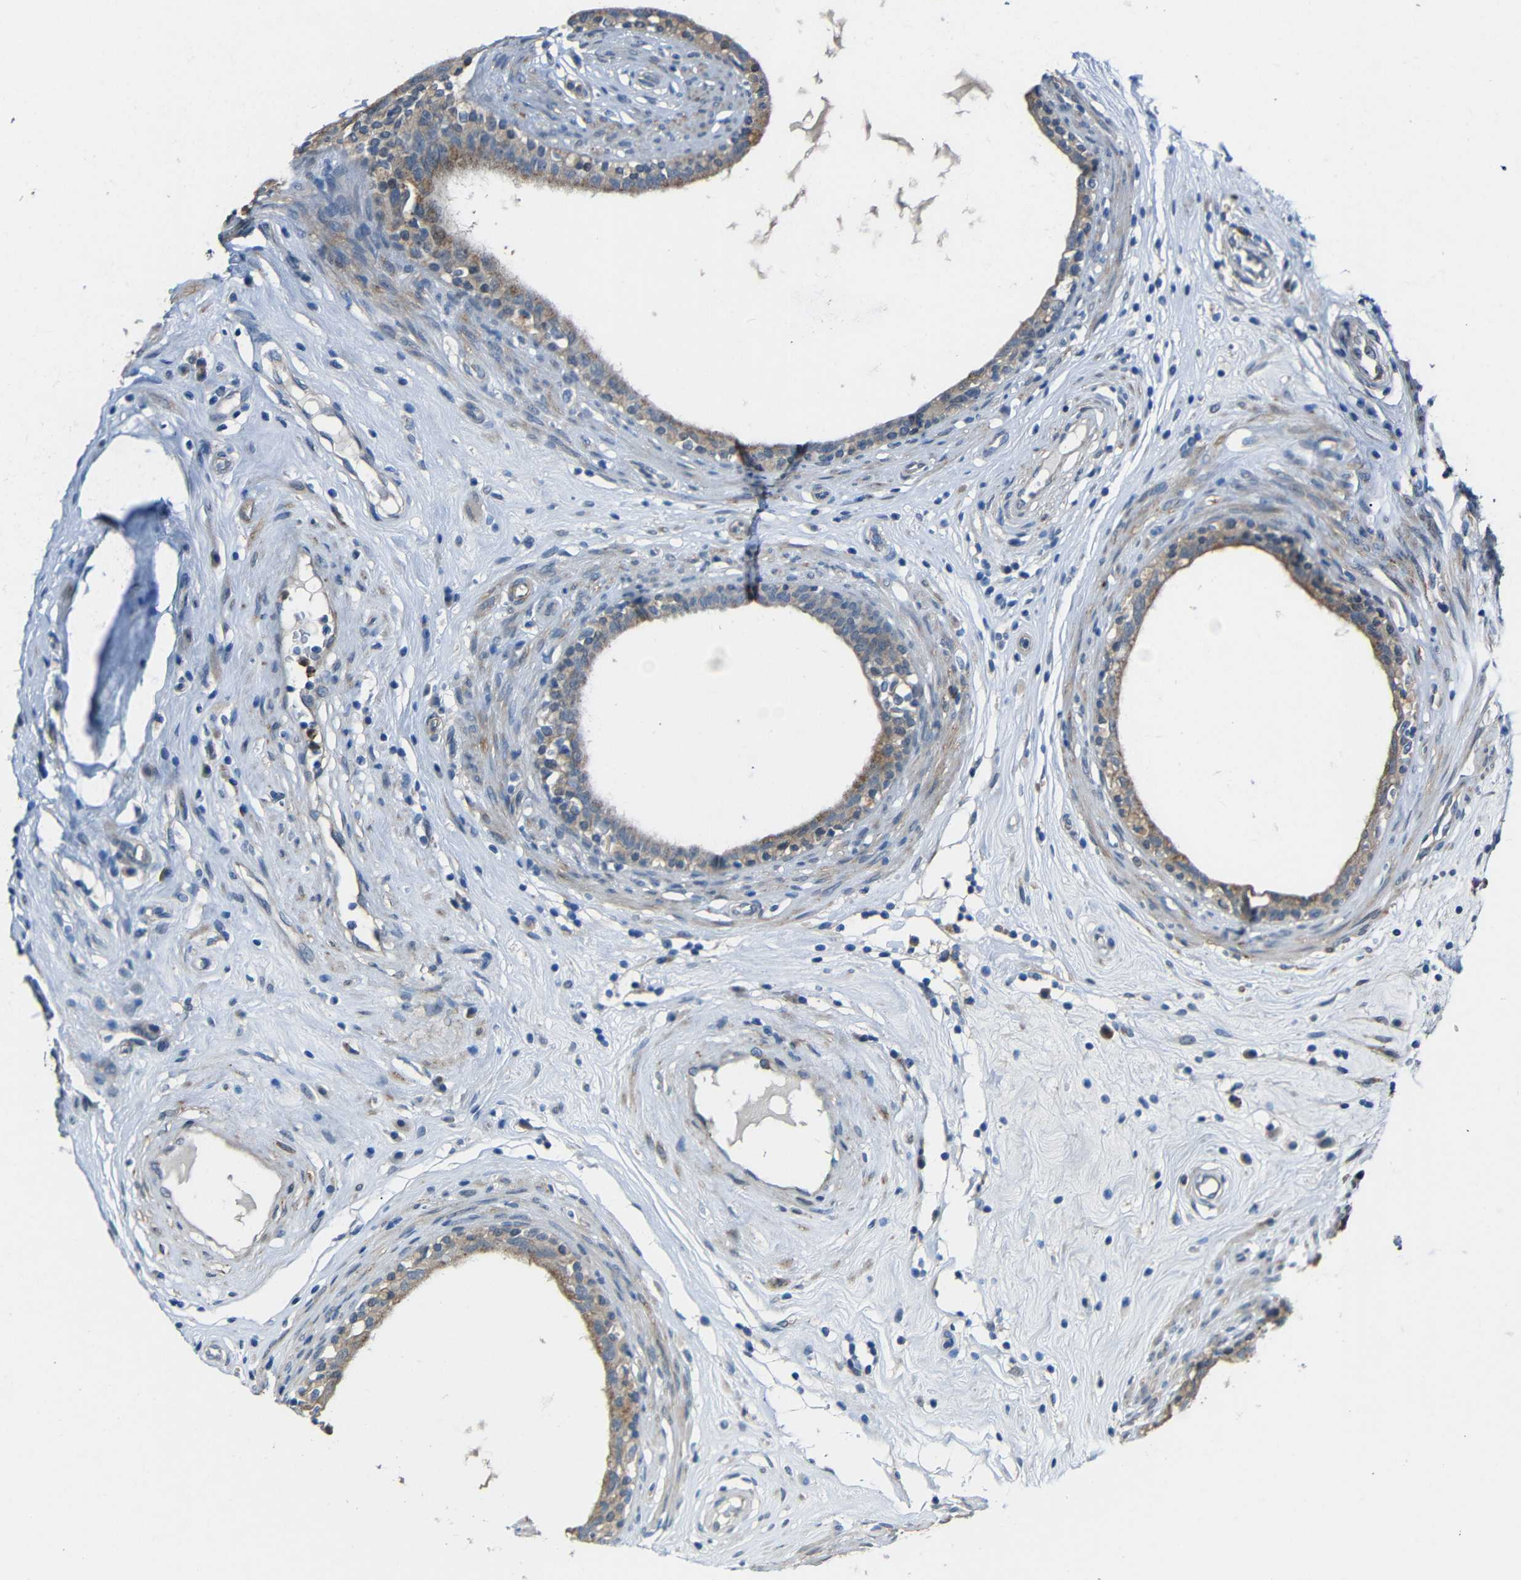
{"staining": {"intensity": "weak", "quantity": ">75%", "location": "cytoplasmic/membranous"}, "tissue": "epididymis", "cell_type": "Glandular cells", "image_type": "normal", "snomed": [{"axis": "morphology", "description": "Normal tissue, NOS"}, {"axis": "topography", "description": "Epididymis"}], "caption": "Immunohistochemistry (IHC) (DAB (3,3'-diaminobenzidine)) staining of normal epididymis reveals weak cytoplasmic/membranous protein staining in about >75% of glandular cells. The staining was performed using DAB (3,3'-diaminobenzidine), with brown indicating positive protein expression. Nuclei are stained blue with hematoxylin.", "gene": "STBD1", "patient": {"sex": "male", "age": 31}}